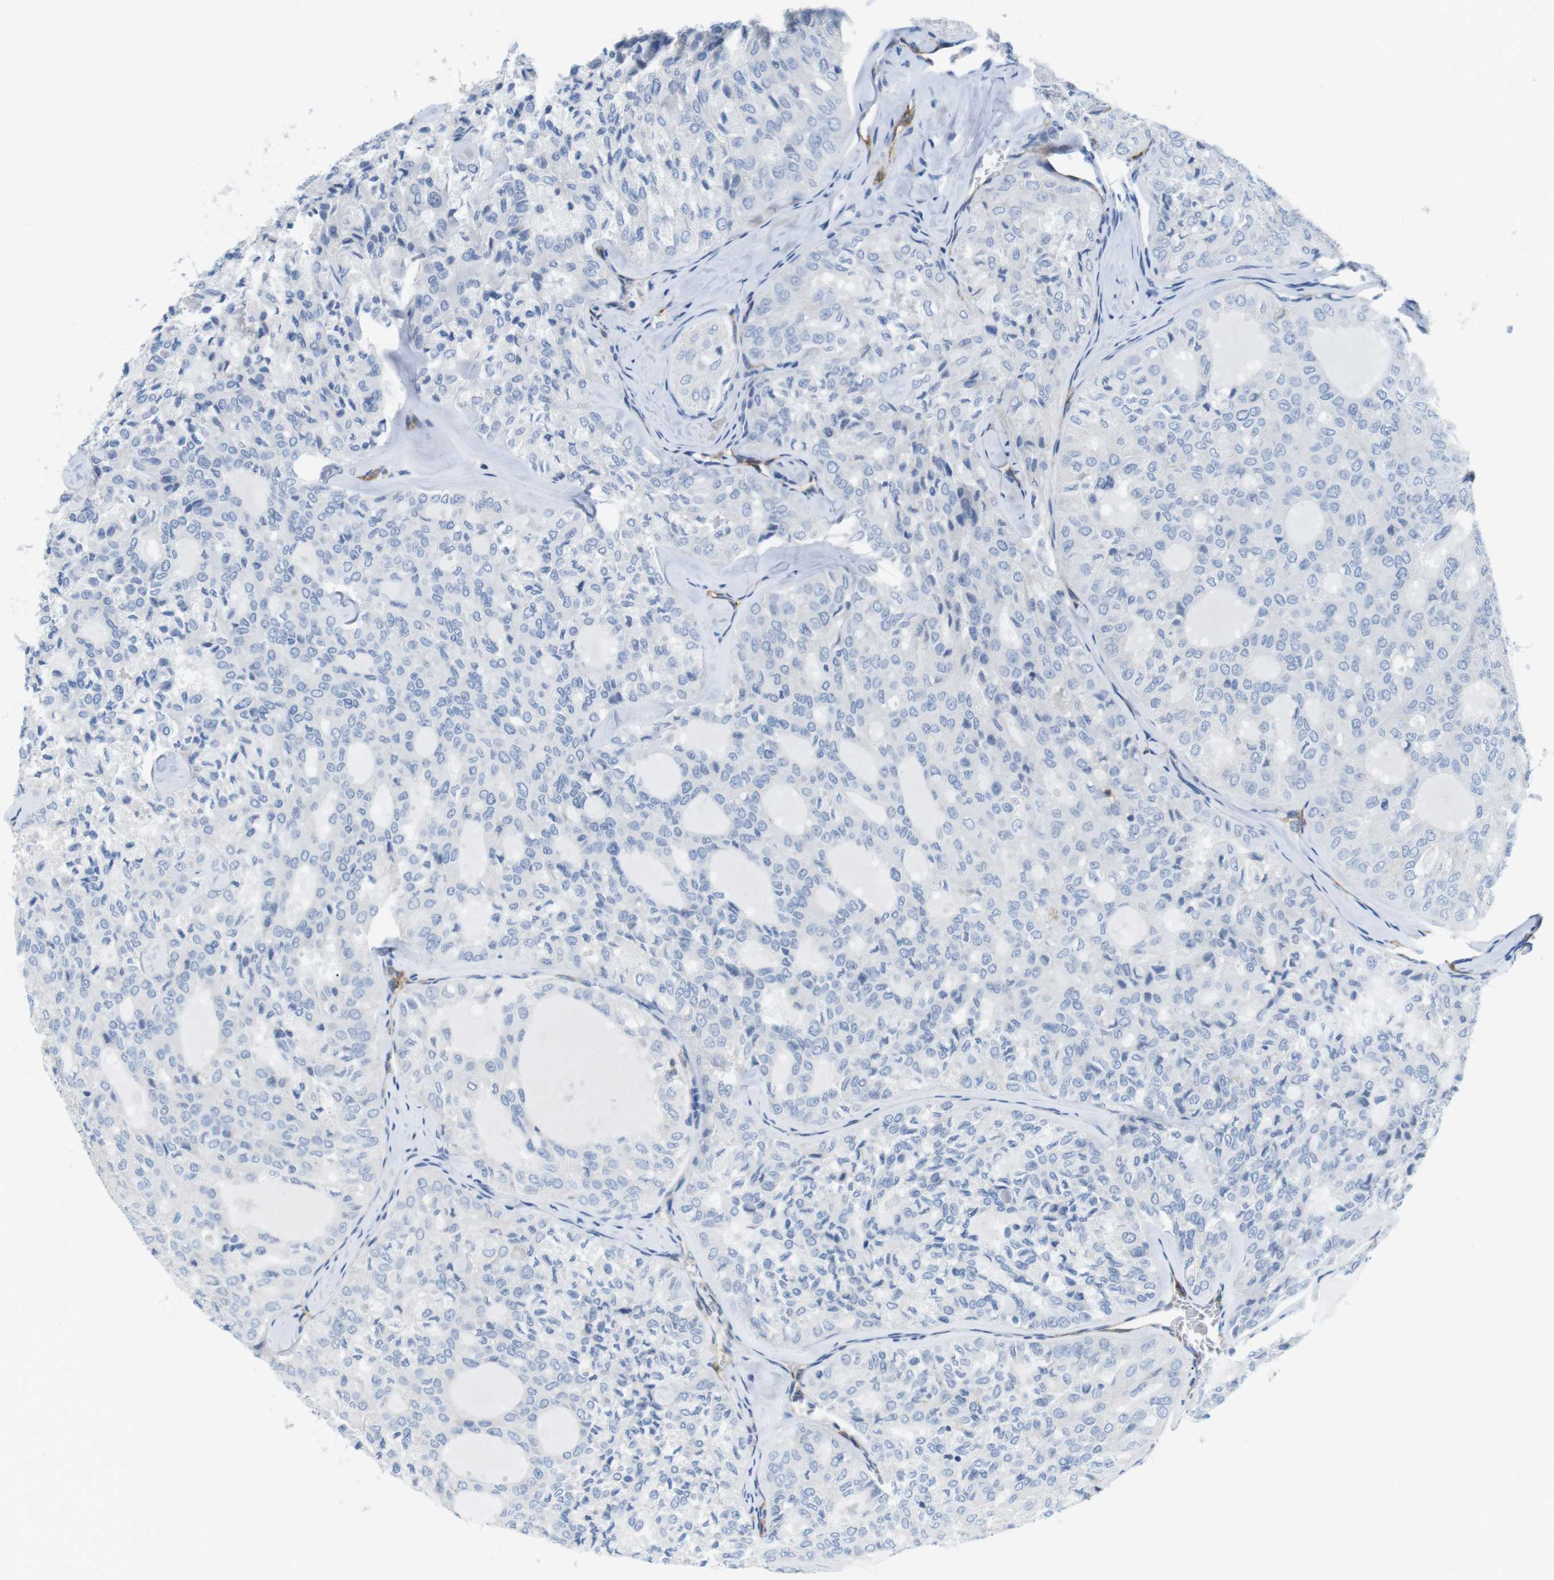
{"staining": {"intensity": "negative", "quantity": "none", "location": "none"}, "tissue": "thyroid cancer", "cell_type": "Tumor cells", "image_type": "cancer", "snomed": [{"axis": "morphology", "description": "Follicular adenoma carcinoma, NOS"}, {"axis": "topography", "description": "Thyroid gland"}], "caption": "Tumor cells are negative for brown protein staining in follicular adenoma carcinoma (thyroid).", "gene": "TNFRSF4", "patient": {"sex": "male", "age": 75}}